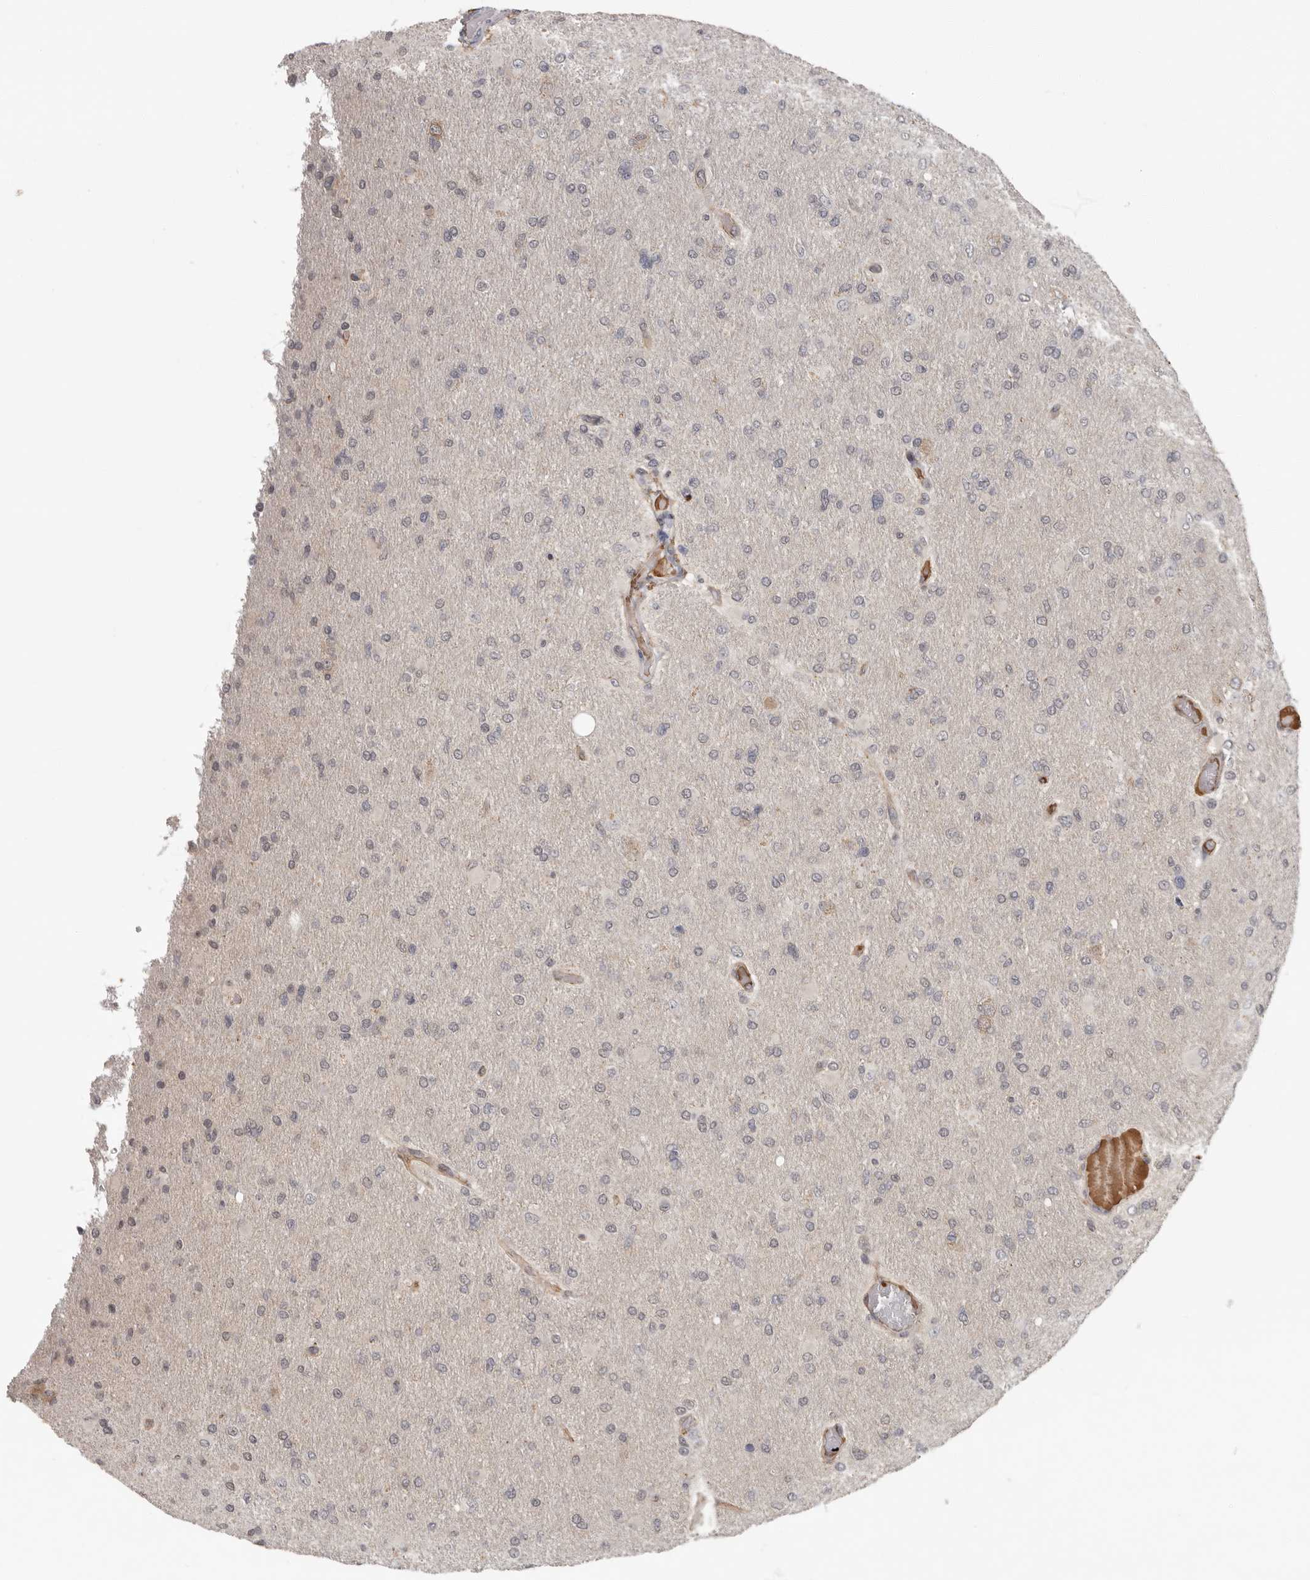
{"staining": {"intensity": "negative", "quantity": "none", "location": "none"}, "tissue": "glioma", "cell_type": "Tumor cells", "image_type": "cancer", "snomed": [{"axis": "morphology", "description": "Glioma, malignant, High grade"}, {"axis": "topography", "description": "Cerebral cortex"}], "caption": "This is a image of IHC staining of glioma, which shows no staining in tumor cells.", "gene": "LRGUK", "patient": {"sex": "female", "age": 36}}